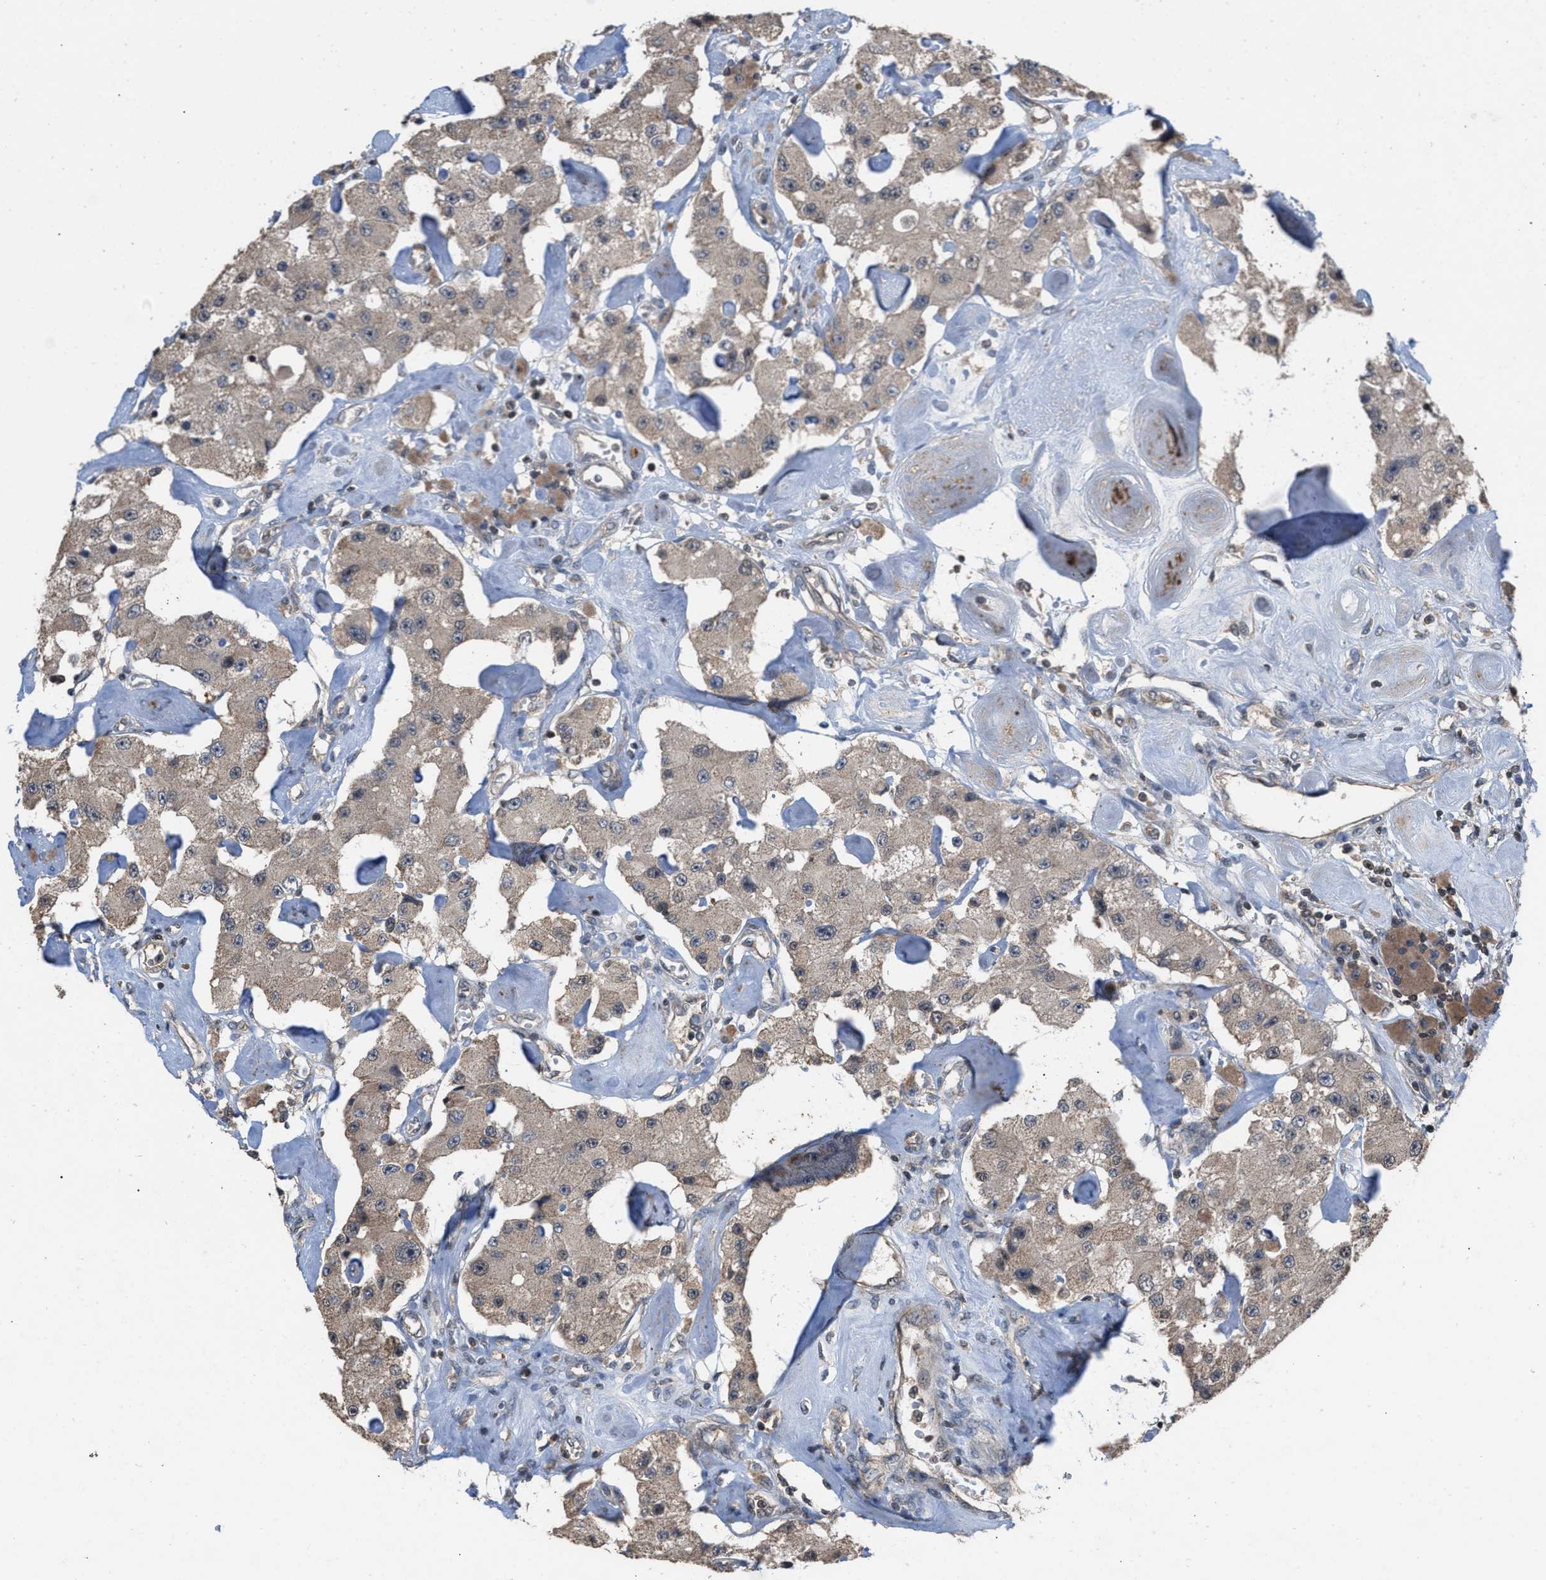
{"staining": {"intensity": "weak", "quantity": ">75%", "location": "cytoplasmic/membranous"}, "tissue": "carcinoid", "cell_type": "Tumor cells", "image_type": "cancer", "snomed": [{"axis": "morphology", "description": "Carcinoid, malignant, NOS"}, {"axis": "topography", "description": "Pancreas"}], "caption": "Immunohistochemical staining of carcinoid reveals low levels of weak cytoplasmic/membranous protein staining in approximately >75% of tumor cells.", "gene": "C9orf78", "patient": {"sex": "male", "age": 41}}